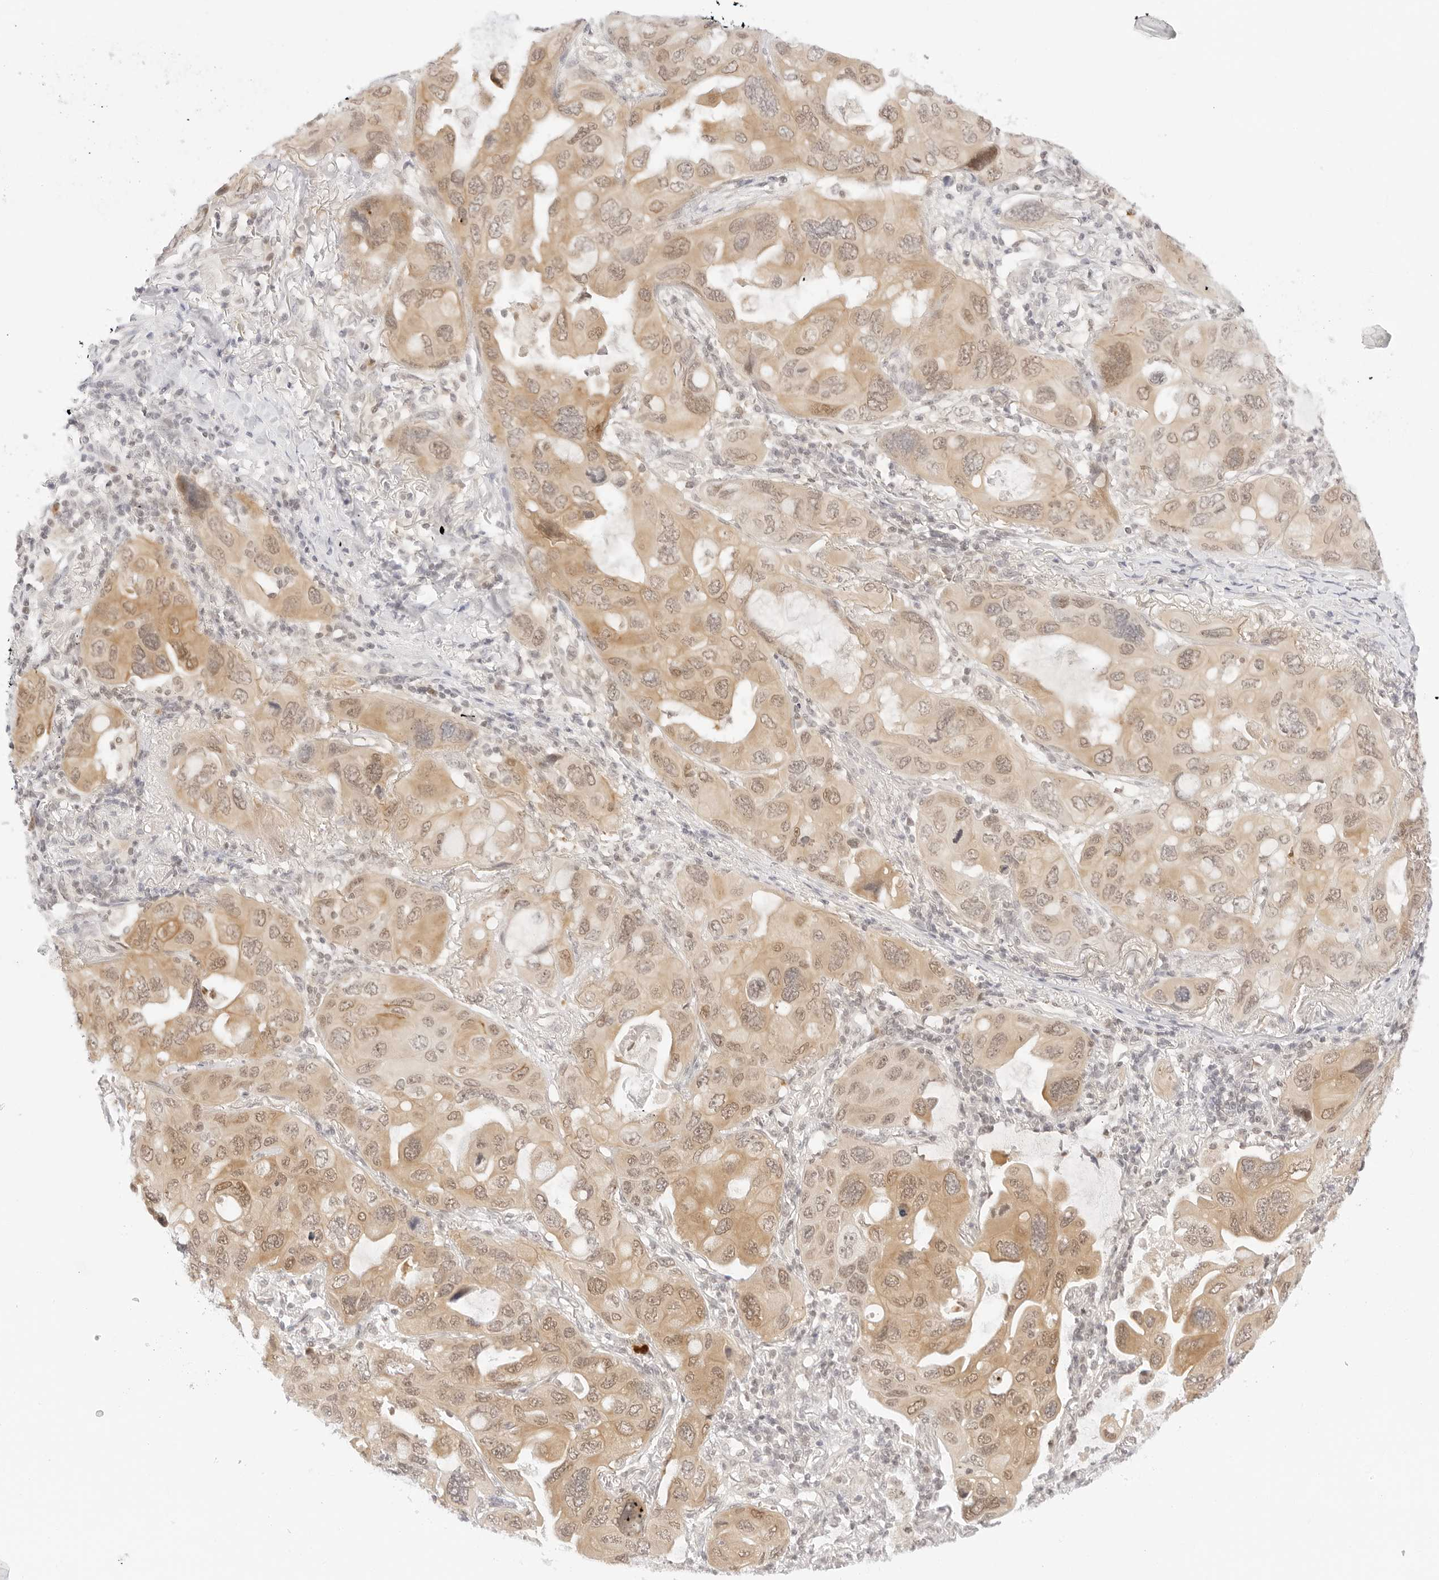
{"staining": {"intensity": "moderate", "quantity": ">75%", "location": "cytoplasmic/membranous,nuclear"}, "tissue": "lung cancer", "cell_type": "Tumor cells", "image_type": "cancer", "snomed": [{"axis": "morphology", "description": "Squamous cell carcinoma, NOS"}, {"axis": "topography", "description": "Lung"}], "caption": "Immunohistochemistry (IHC) image of human lung squamous cell carcinoma stained for a protein (brown), which displays medium levels of moderate cytoplasmic/membranous and nuclear positivity in about >75% of tumor cells.", "gene": "POLR3C", "patient": {"sex": "female", "age": 73}}